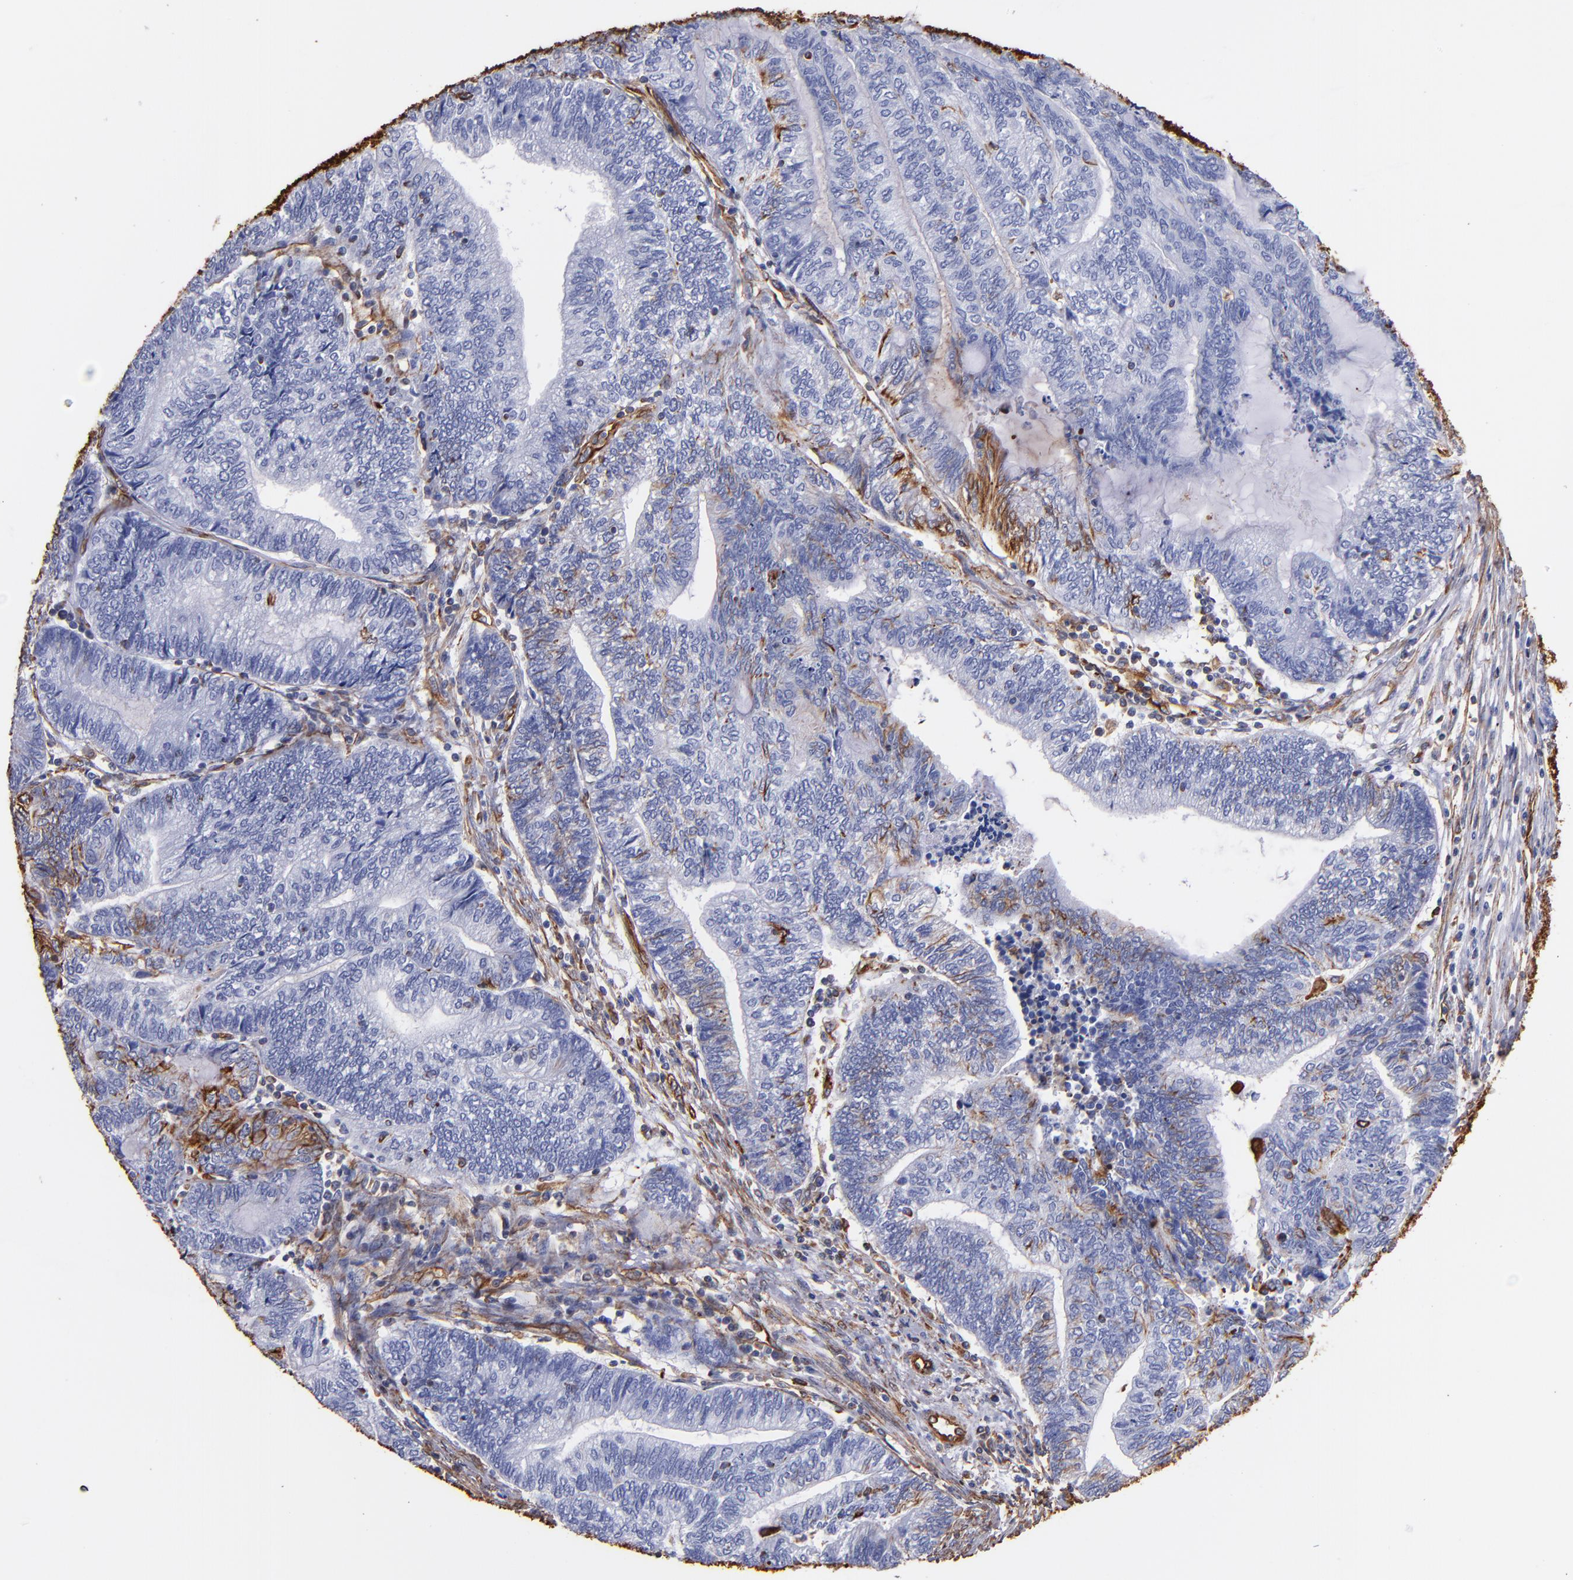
{"staining": {"intensity": "strong", "quantity": "<25%", "location": "cytoplasmic/membranous"}, "tissue": "endometrial cancer", "cell_type": "Tumor cells", "image_type": "cancer", "snomed": [{"axis": "morphology", "description": "Adenocarcinoma, NOS"}, {"axis": "topography", "description": "Uterus"}, {"axis": "topography", "description": "Endometrium"}], "caption": "Tumor cells display medium levels of strong cytoplasmic/membranous positivity in approximately <25% of cells in human endometrial adenocarcinoma. The protein of interest is shown in brown color, while the nuclei are stained blue.", "gene": "VIM", "patient": {"sex": "female", "age": 70}}